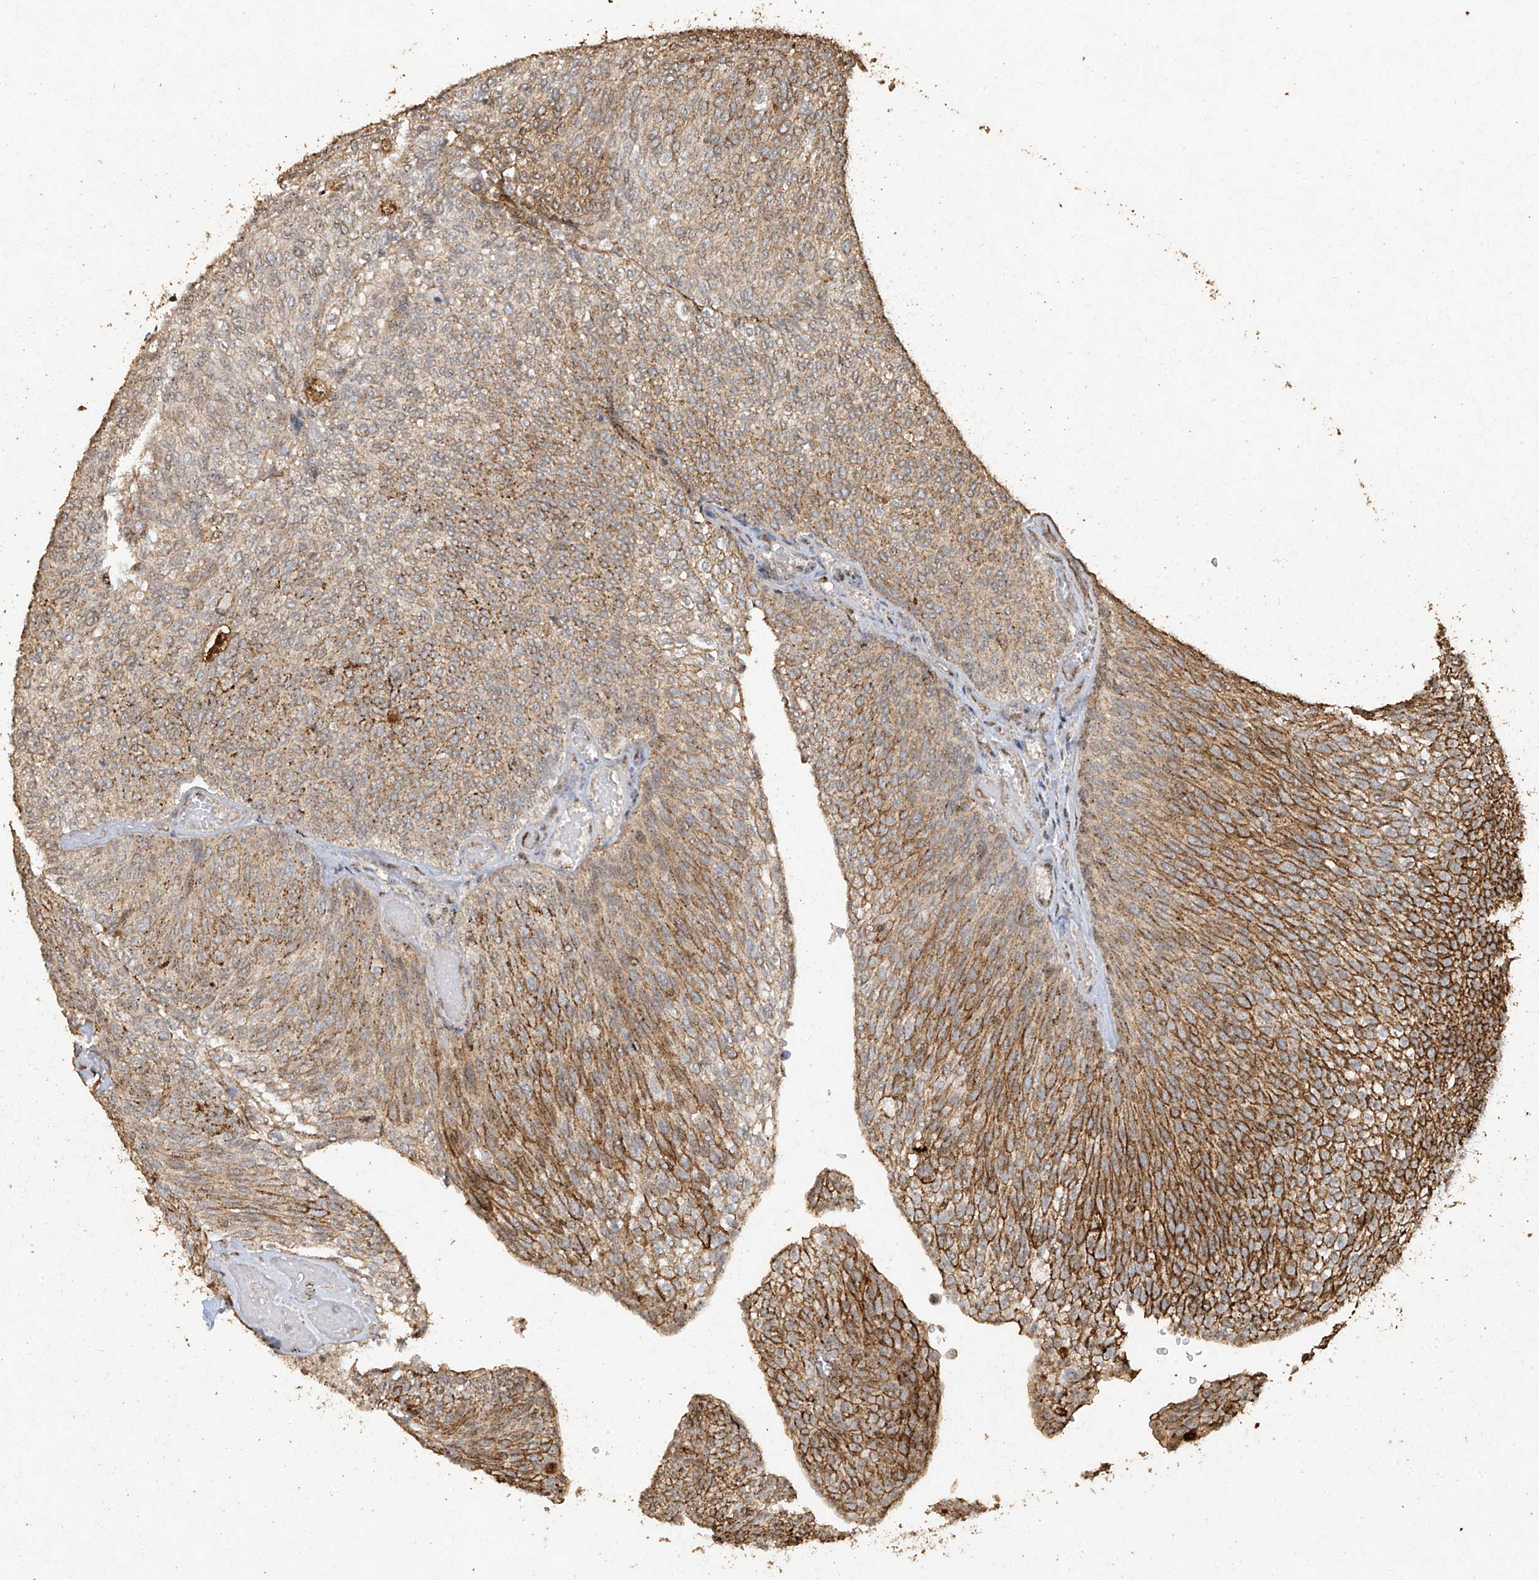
{"staining": {"intensity": "moderate", "quantity": "25%-75%", "location": "cytoplasmic/membranous"}, "tissue": "urothelial cancer", "cell_type": "Tumor cells", "image_type": "cancer", "snomed": [{"axis": "morphology", "description": "Urothelial carcinoma, Low grade"}, {"axis": "topography", "description": "Urinary bladder"}], "caption": "Immunohistochemical staining of urothelial carcinoma (low-grade) exhibits moderate cytoplasmic/membranous protein positivity in approximately 25%-75% of tumor cells.", "gene": "ERBB3", "patient": {"sex": "female", "age": 79}}